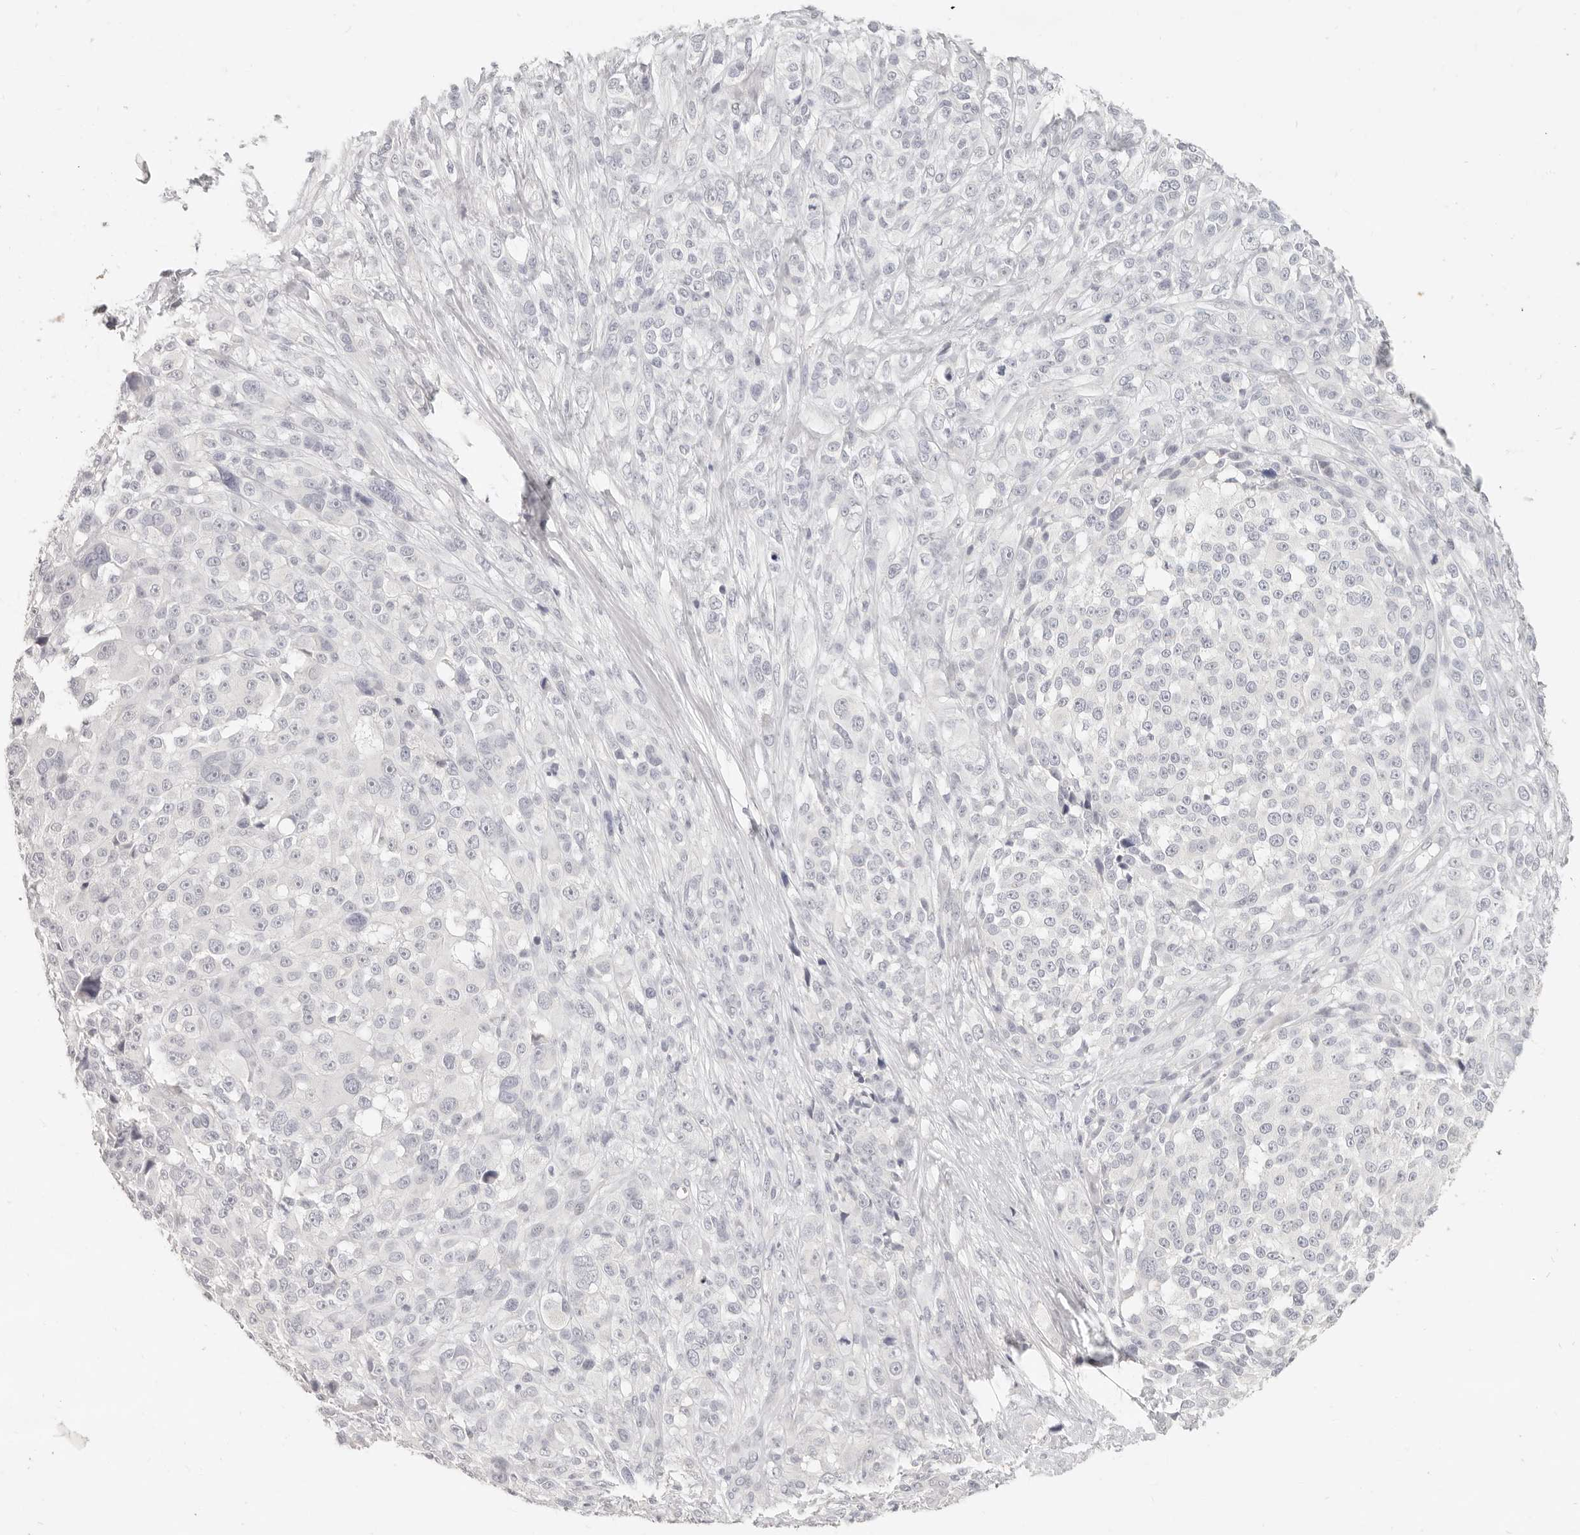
{"staining": {"intensity": "negative", "quantity": "none", "location": "none"}, "tissue": "melanoma", "cell_type": "Tumor cells", "image_type": "cancer", "snomed": [{"axis": "morphology", "description": "Malignant melanoma, NOS"}, {"axis": "topography", "description": "Skin"}], "caption": "Melanoma stained for a protein using IHC shows no positivity tumor cells.", "gene": "EPCAM", "patient": {"sex": "female", "age": 55}}